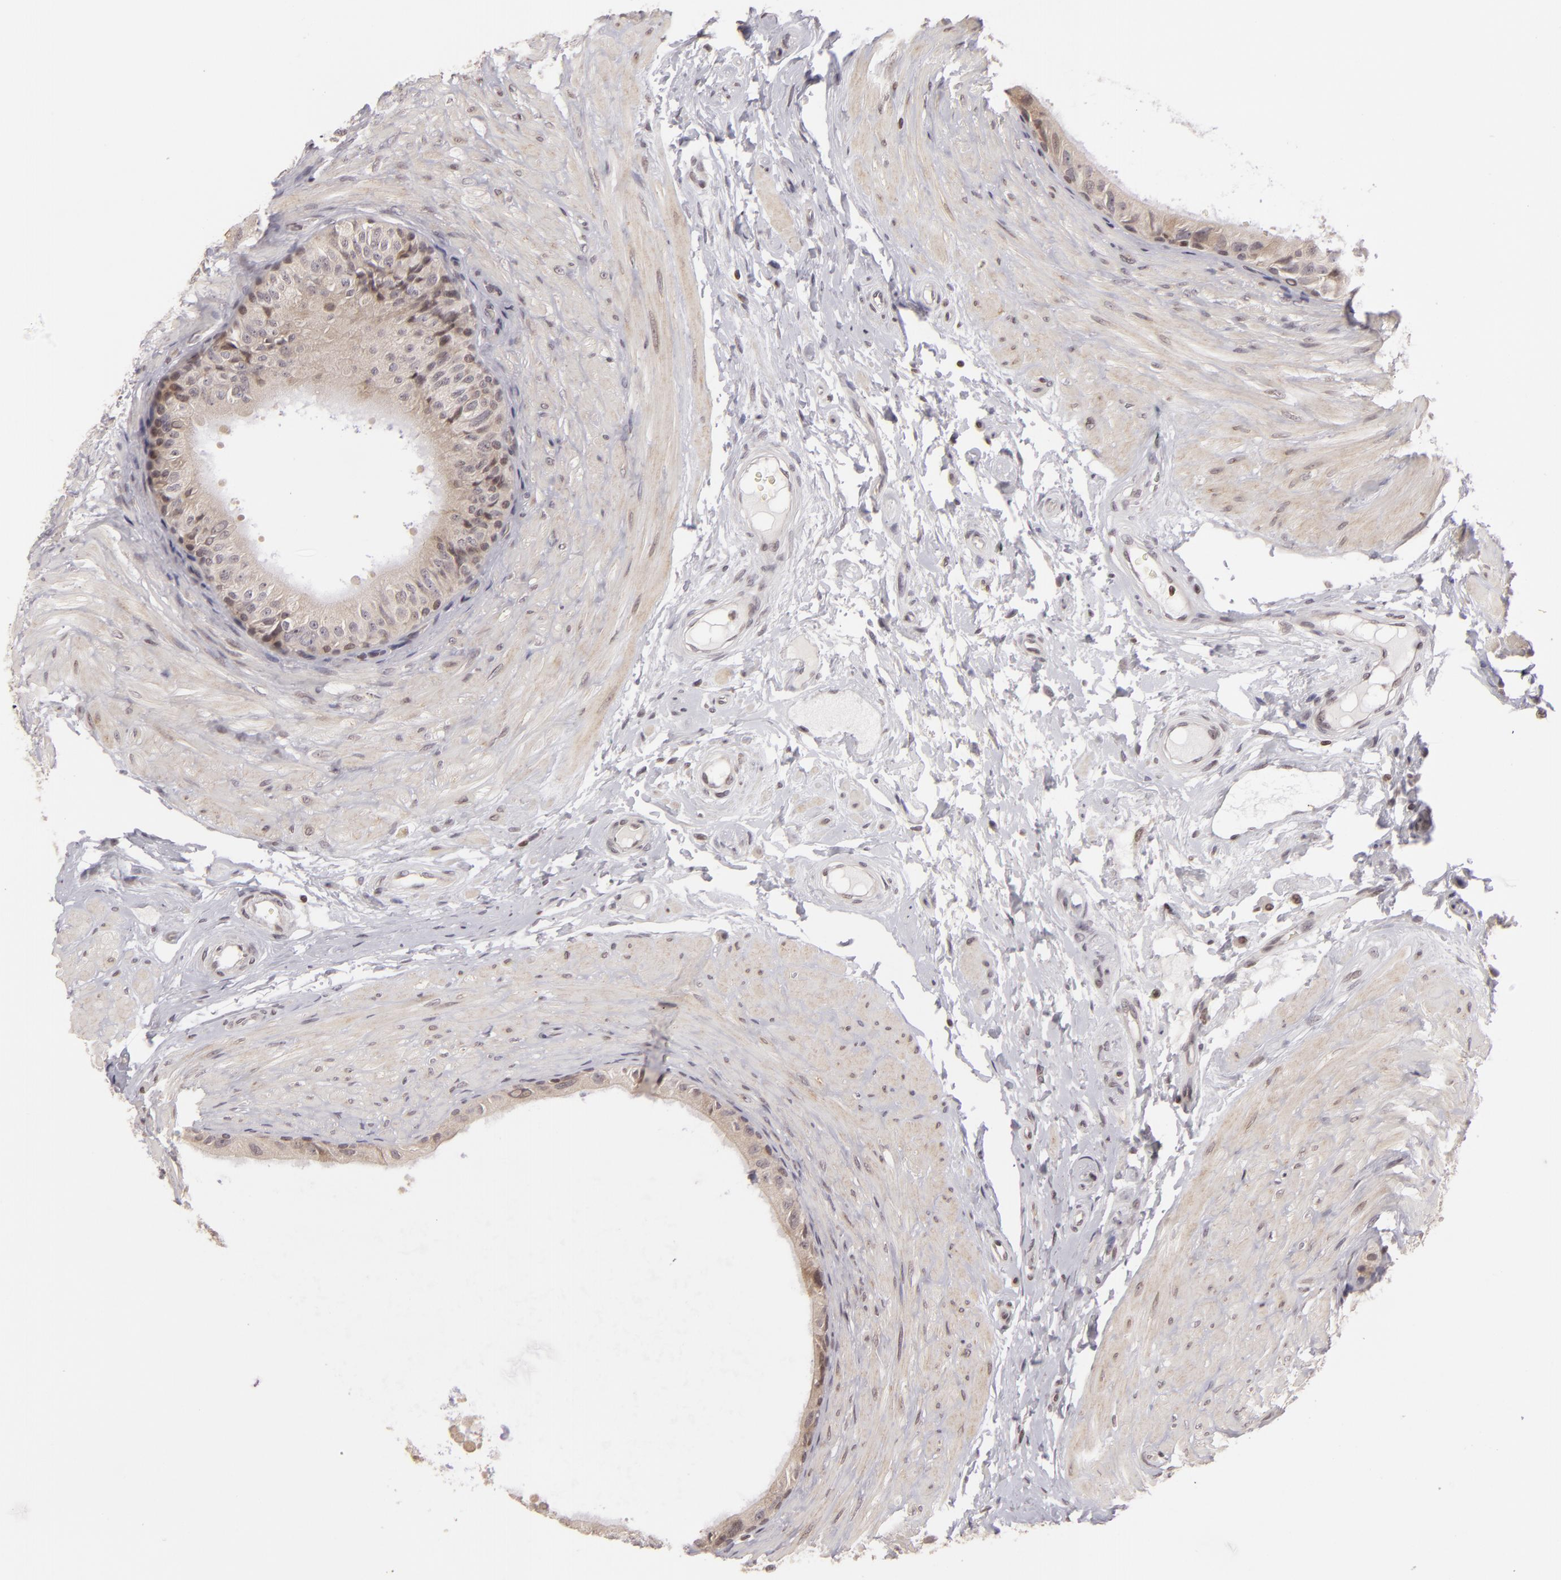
{"staining": {"intensity": "weak", "quantity": "<25%", "location": "nuclear"}, "tissue": "epididymis", "cell_type": "Glandular cells", "image_type": "normal", "snomed": [{"axis": "morphology", "description": "Normal tissue, NOS"}, {"axis": "topography", "description": "Epididymis"}], "caption": "IHC micrograph of unremarkable epididymis: epididymis stained with DAB demonstrates no significant protein expression in glandular cells.", "gene": "AKAP6", "patient": {"sex": "male", "age": 68}}